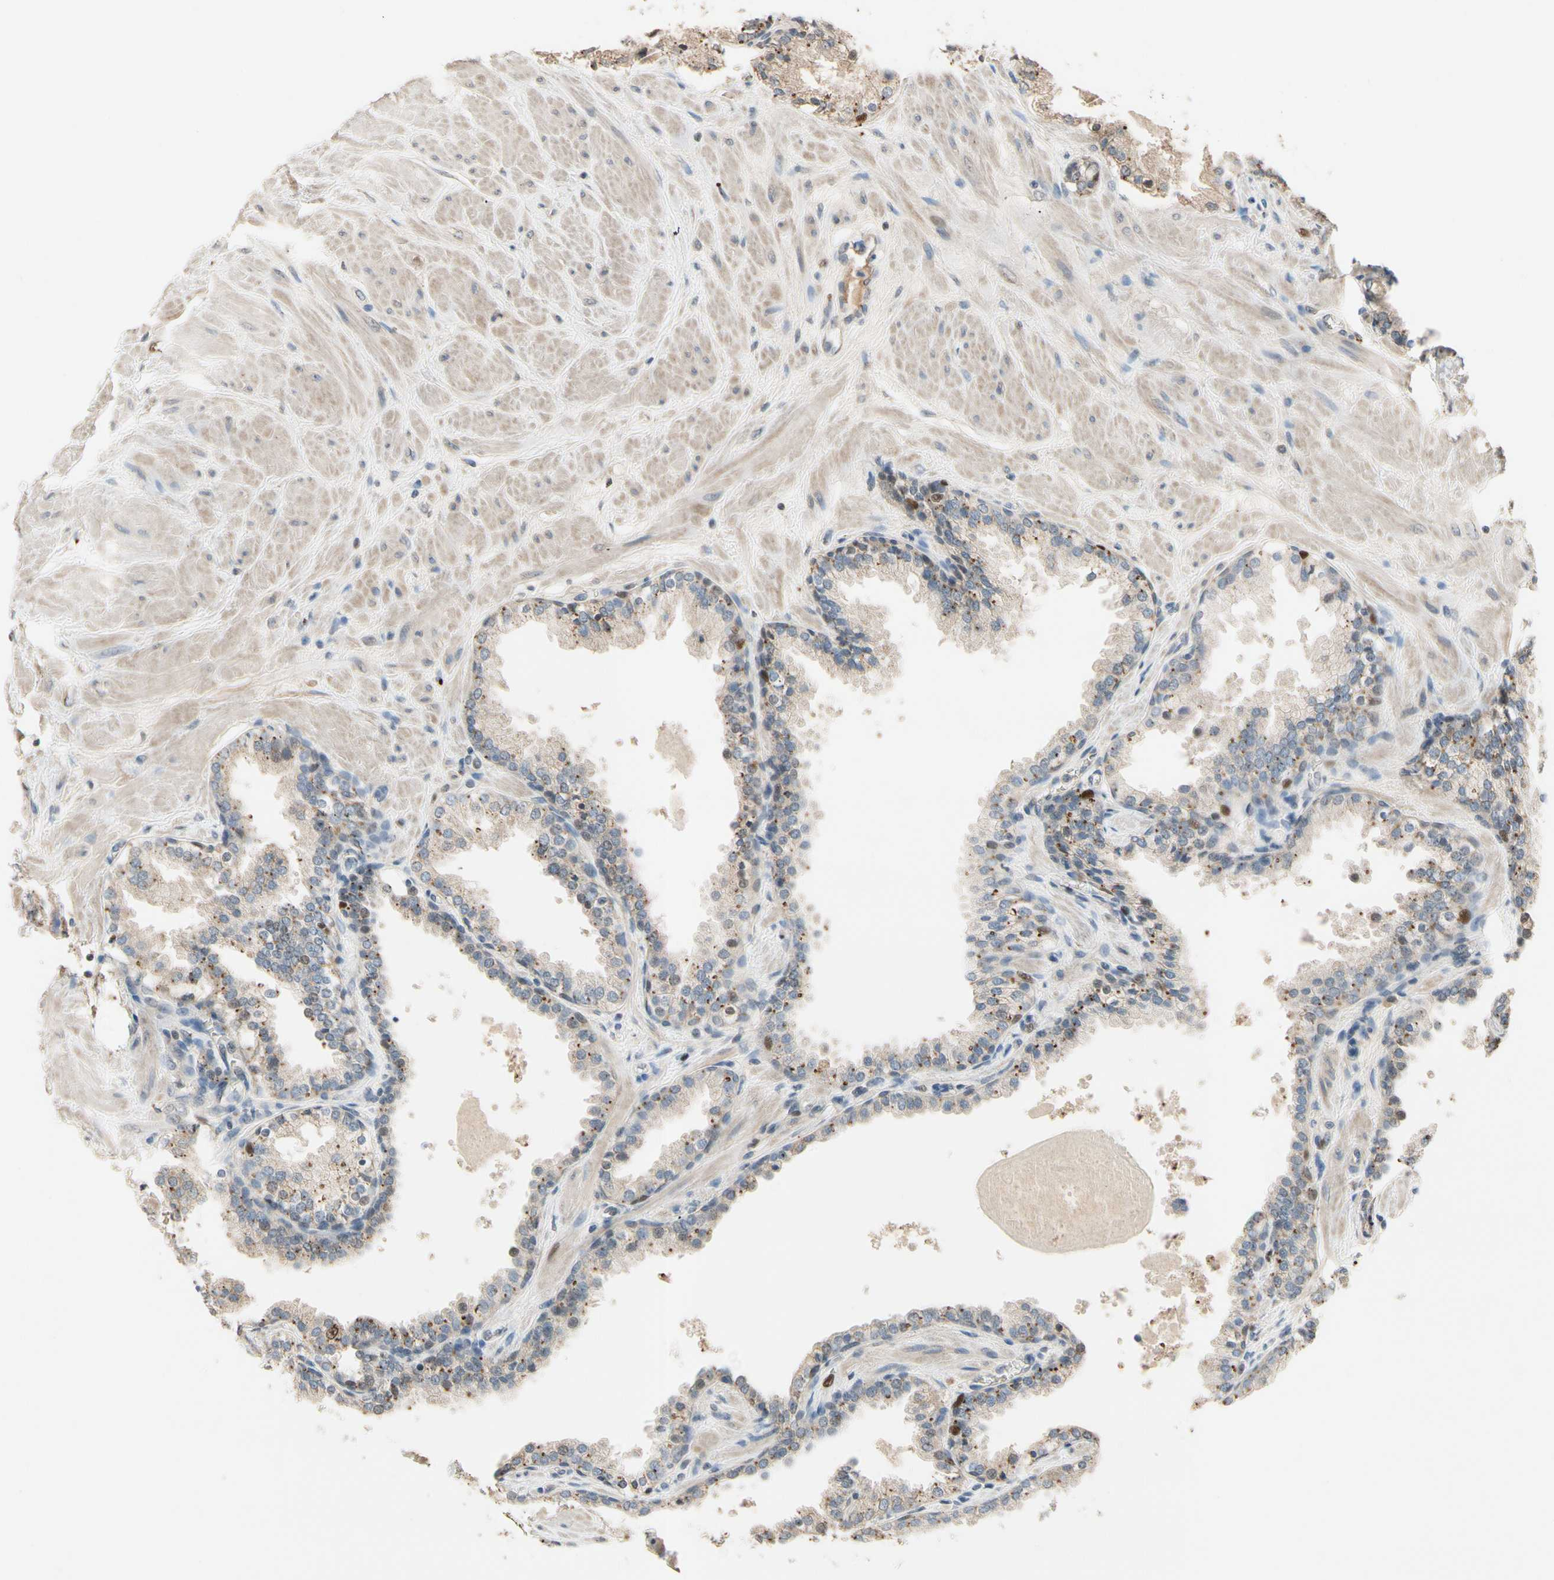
{"staining": {"intensity": "strong", "quantity": "<25%", "location": "cytoplasmic/membranous,nuclear"}, "tissue": "prostate", "cell_type": "Glandular cells", "image_type": "normal", "snomed": [{"axis": "morphology", "description": "Normal tissue, NOS"}, {"axis": "topography", "description": "Prostate"}], "caption": "Immunohistochemical staining of normal prostate reveals strong cytoplasmic/membranous,nuclear protein expression in about <25% of glandular cells.", "gene": "ZKSCAN3", "patient": {"sex": "male", "age": 51}}